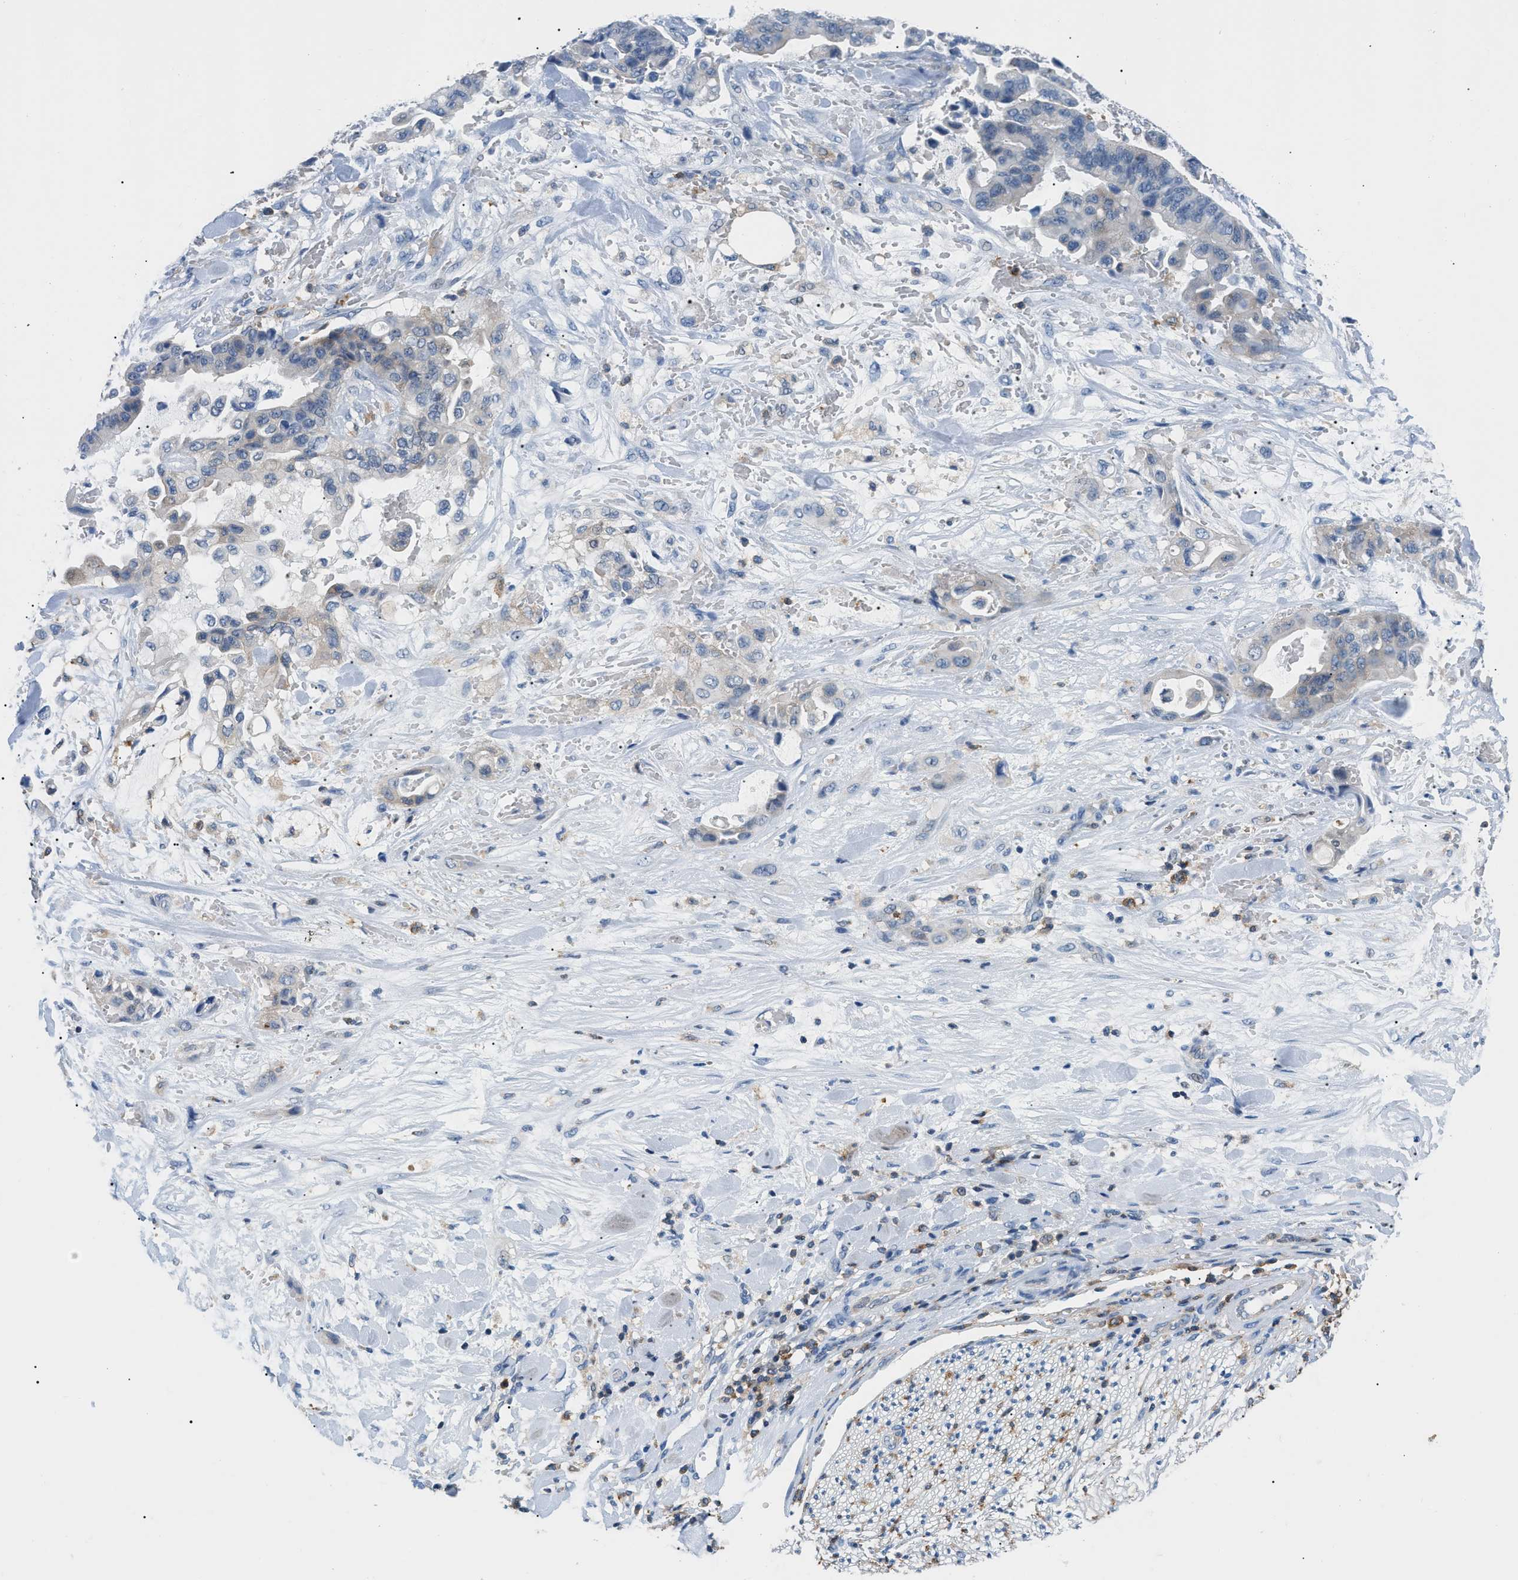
{"staining": {"intensity": "weak", "quantity": "<25%", "location": "cytoplasmic/membranous"}, "tissue": "liver cancer", "cell_type": "Tumor cells", "image_type": "cancer", "snomed": [{"axis": "morphology", "description": "Cholangiocarcinoma"}, {"axis": "topography", "description": "Liver"}], "caption": "Tumor cells are negative for protein expression in human liver cancer.", "gene": "INPP5D", "patient": {"sex": "female", "age": 61}}